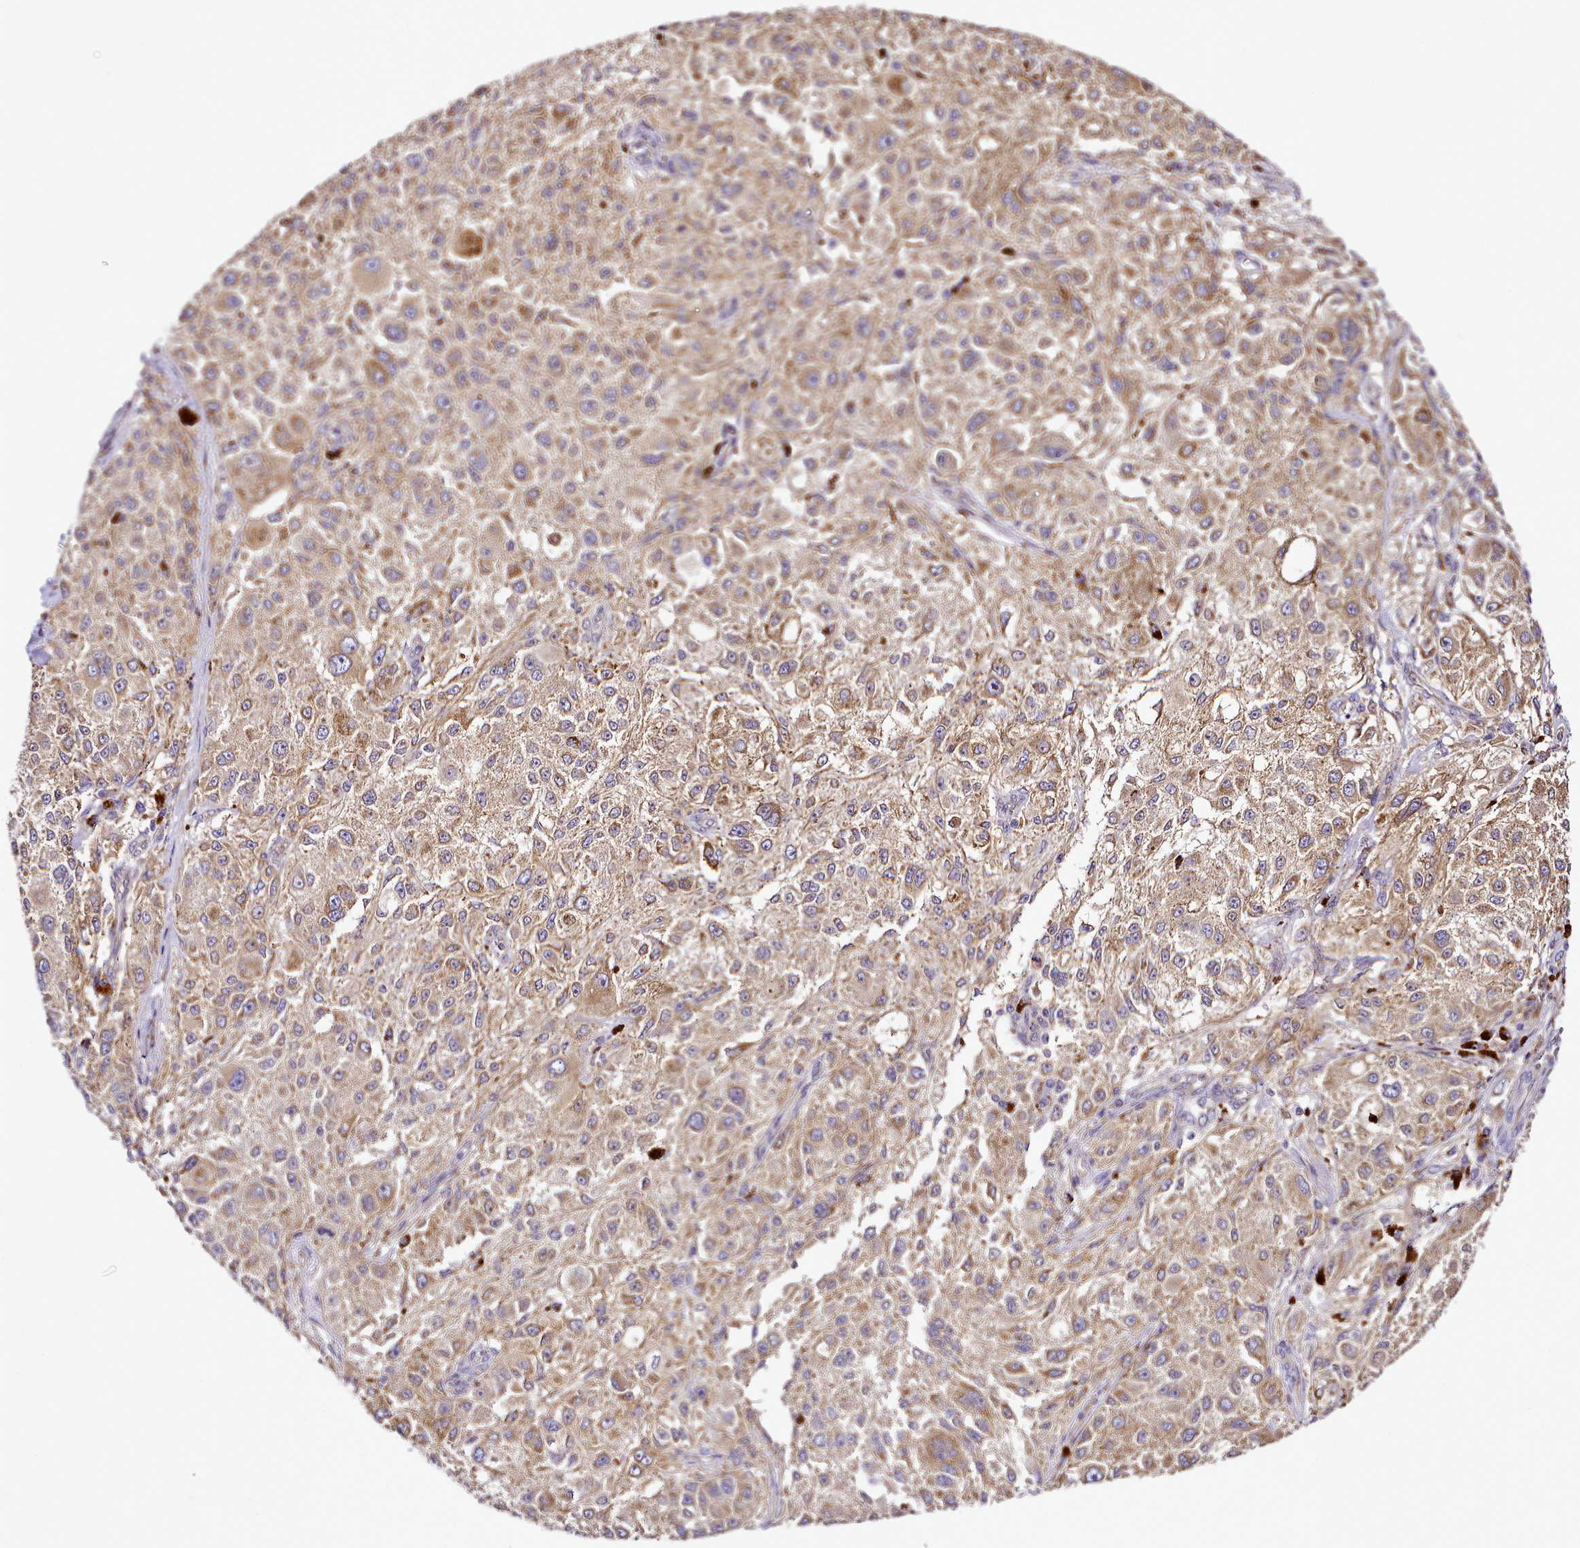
{"staining": {"intensity": "moderate", "quantity": ">75%", "location": "cytoplasmic/membranous"}, "tissue": "melanoma", "cell_type": "Tumor cells", "image_type": "cancer", "snomed": [{"axis": "morphology", "description": "Necrosis, NOS"}, {"axis": "morphology", "description": "Malignant melanoma, NOS"}, {"axis": "topography", "description": "Skin"}], "caption": "Moderate cytoplasmic/membranous staining for a protein is present in about >75% of tumor cells of melanoma using IHC.", "gene": "NBPF1", "patient": {"sex": "female", "age": 87}}